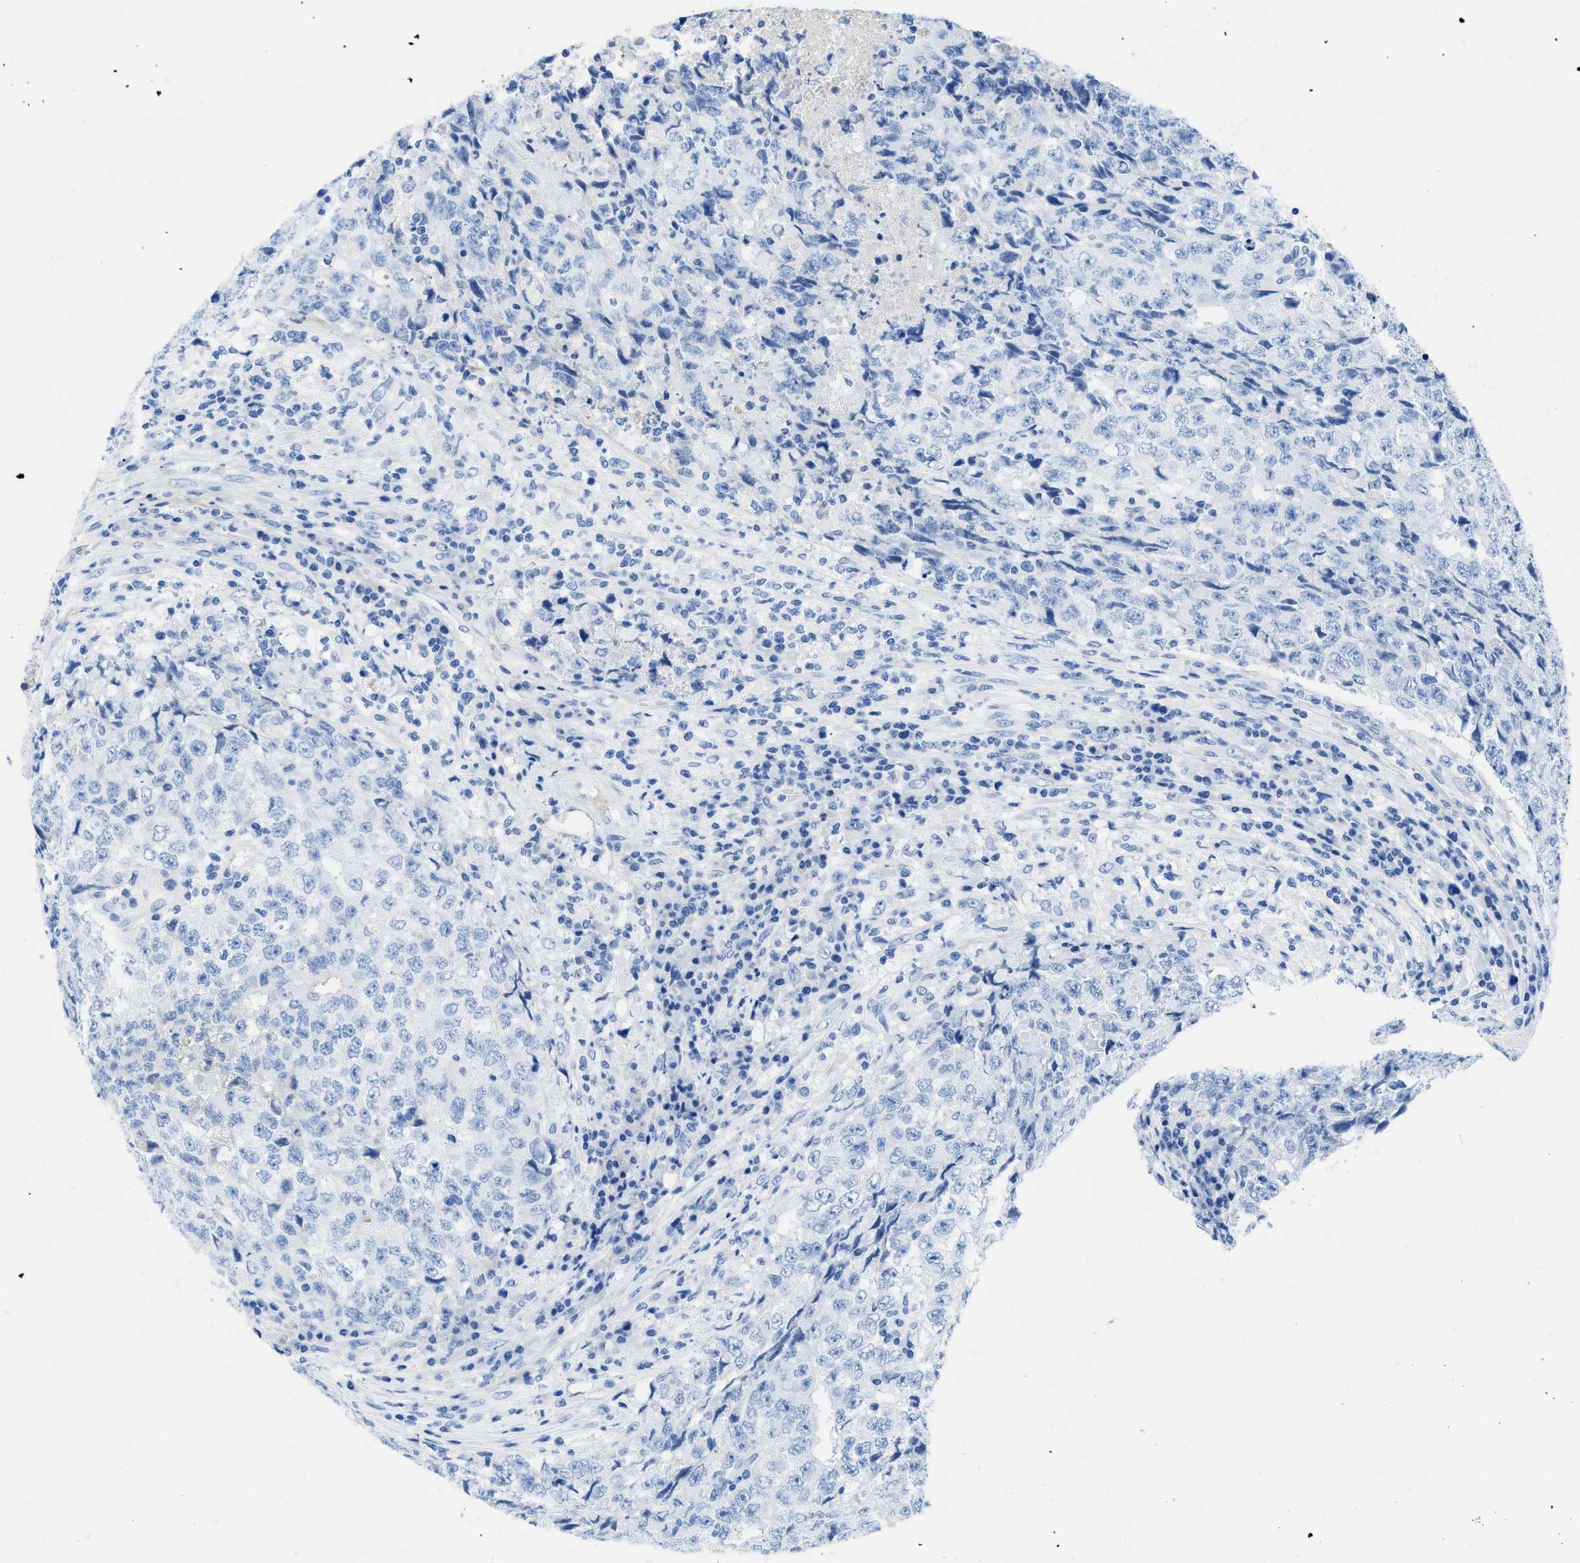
{"staining": {"intensity": "negative", "quantity": "none", "location": "none"}, "tissue": "testis cancer", "cell_type": "Tumor cells", "image_type": "cancer", "snomed": [{"axis": "morphology", "description": "Necrosis, NOS"}, {"axis": "morphology", "description": "Carcinoma, Embryonal, NOS"}, {"axis": "topography", "description": "Testis"}], "caption": "Immunohistochemical staining of human embryonal carcinoma (testis) displays no significant expression in tumor cells.", "gene": "COL3A1", "patient": {"sex": "male", "age": 19}}